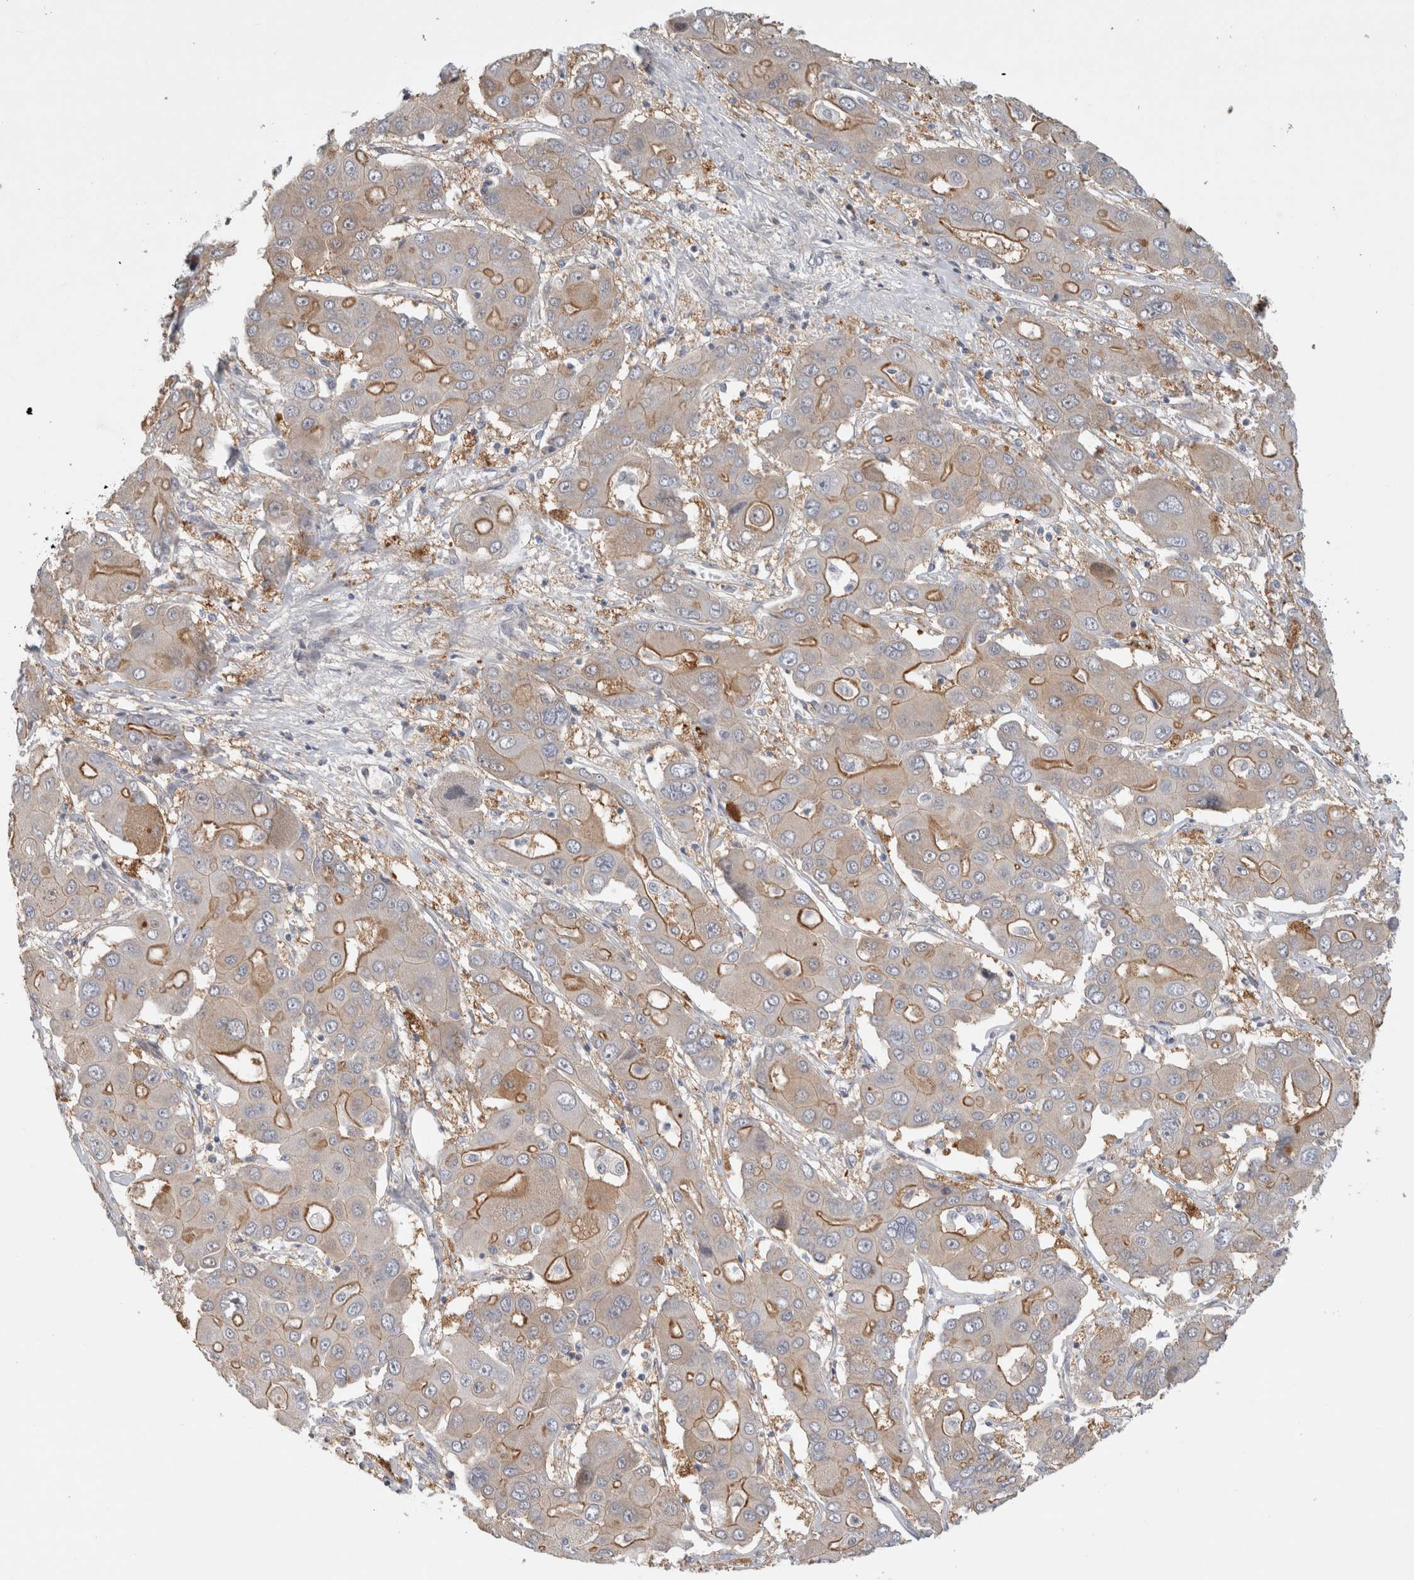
{"staining": {"intensity": "moderate", "quantity": "25%-75%", "location": "cytoplasmic/membranous"}, "tissue": "liver cancer", "cell_type": "Tumor cells", "image_type": "cancer", "snomed": [{"axis": "morphology", "description": "Cholangiocarcinoma"}, {"axis": "topography", "description": "Liver"}], "caption": "Liver cancer (cholangiocarcinoma) was stained to show a protein in brown. There is medium levels of moderate cytoplasmic/membranous expression in approximately 25%-75% of tumor cells.", "gene": "CERS3", "patient": {"sex": "male", "age": 67}}